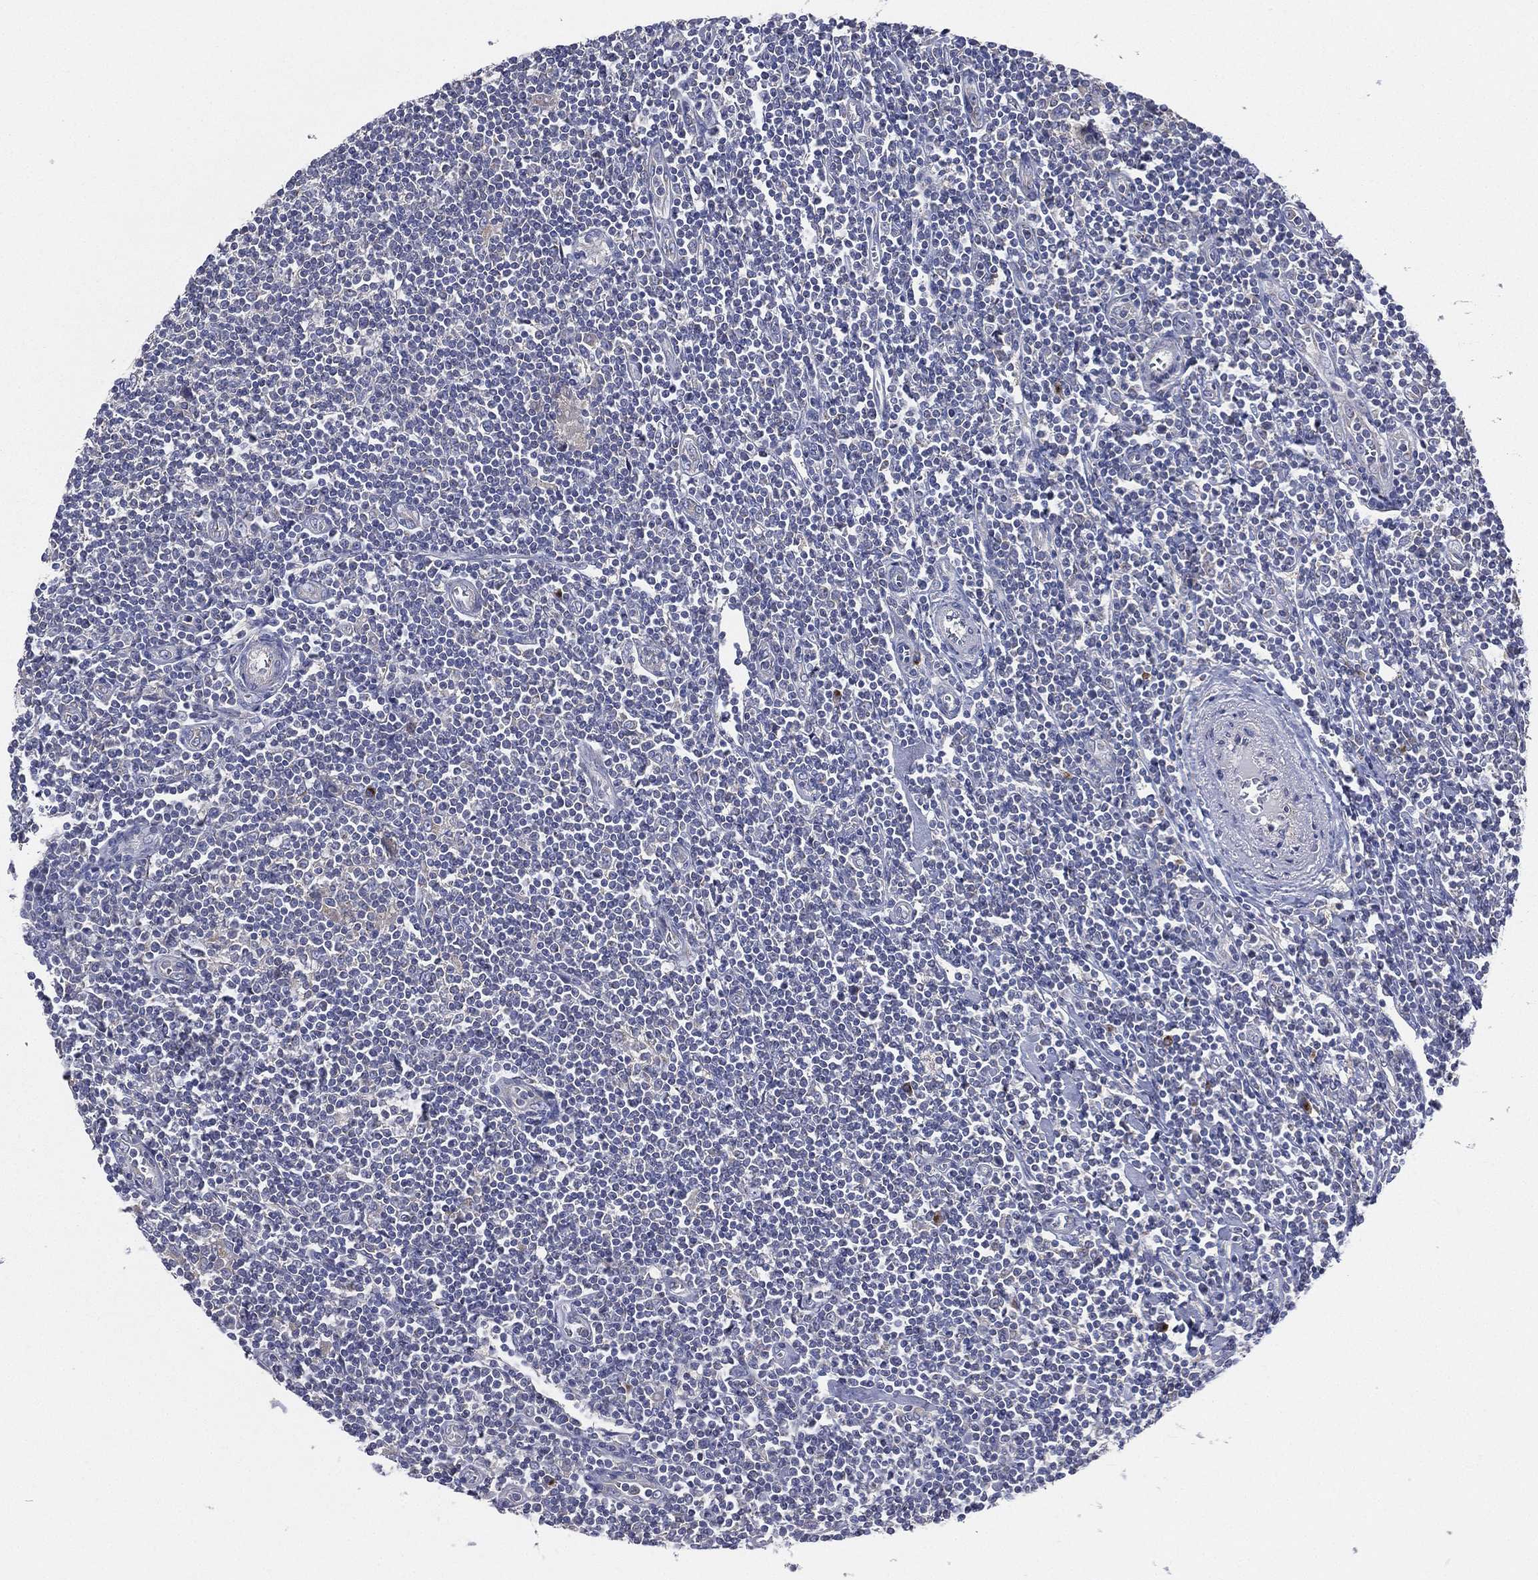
{"staining": {"intensity": "negative", "quantity": "none", "location": "none"}, "tissue": "lymphoma", "cell_type": "Tumor cells", "image_type": "cancer", "snomed": [{"axis": "morphology", "description": "Hodgkin's disease, NOS"}, {"axis": "topography", "description": "Lymph node"}], "caption": "High magnification brightfield microscopy of Hodgkin's disease stained with DAB (brown) and counterstained with hematoxylin (blue): tumor cells show no significant expression.", "gene": "ATP8A2", "patient": {"sex": "male", "age": 40}}